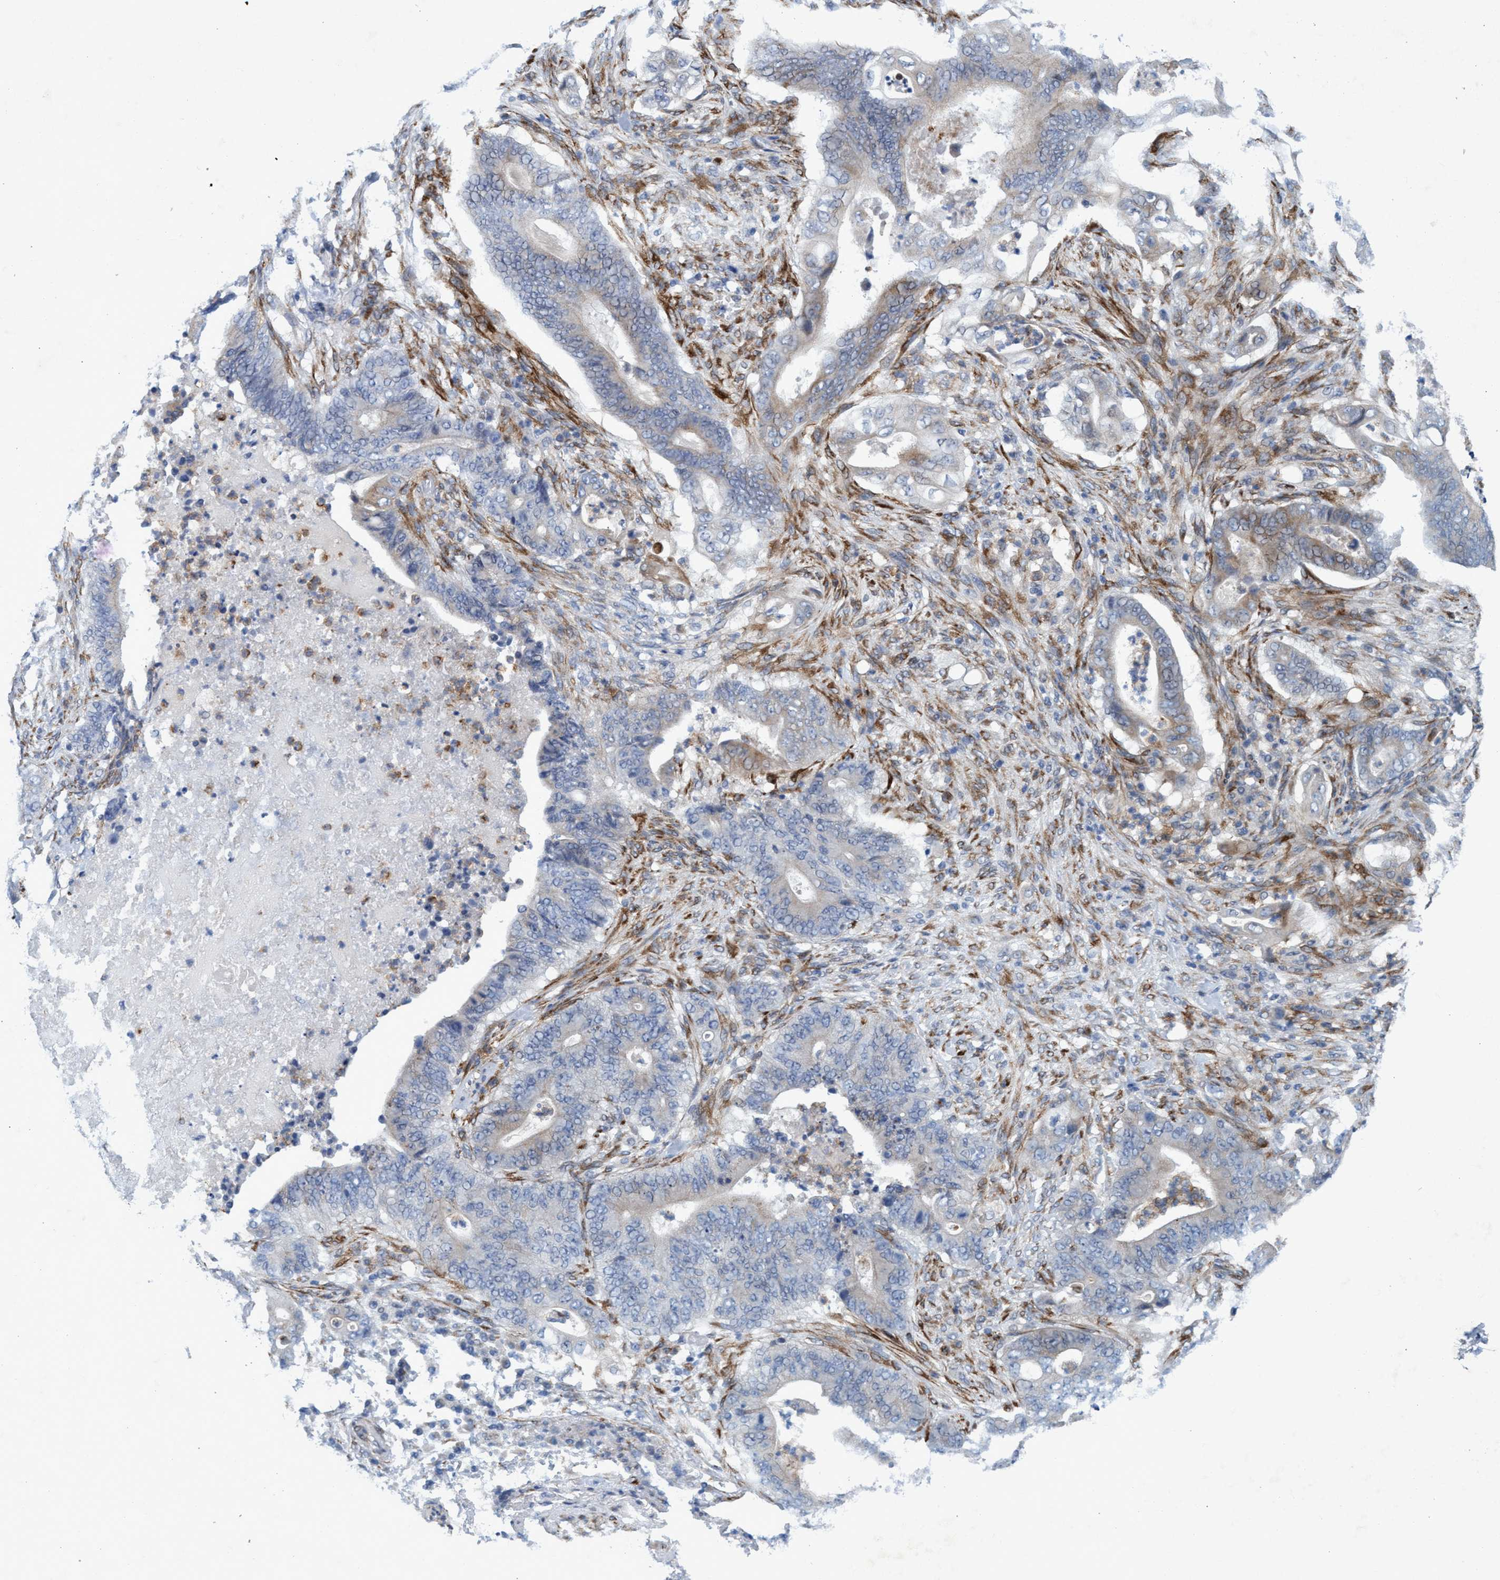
{"staining": {"intensity": "weak", "quantity": "<25%", "location": "cytoplasmic/membranous"}, "tissue": "stomach cancer", "cell_type": "Tumor cells", "image_type": "cancer", "snomed": [{"axis": "morphology", "description": "Adenocarcinoma, NOS"}, {"axis": "topography", "description": "Stomach"}], "caption": "High power microscopy histopathology image of an immunohistochemistry (IHC) micrograph of stomach cancer (adenocarcinoma), revealing no significant staining in tumor cells. (Stains: DAB (3,3'-diaminobenzidine) immunohistochemistry with hematoxylin counter stain, Microscopy: brightfield microscopy at high magnification).", "gene": "SLC43A2", "patient": {"sex": "female", "age": 73}}